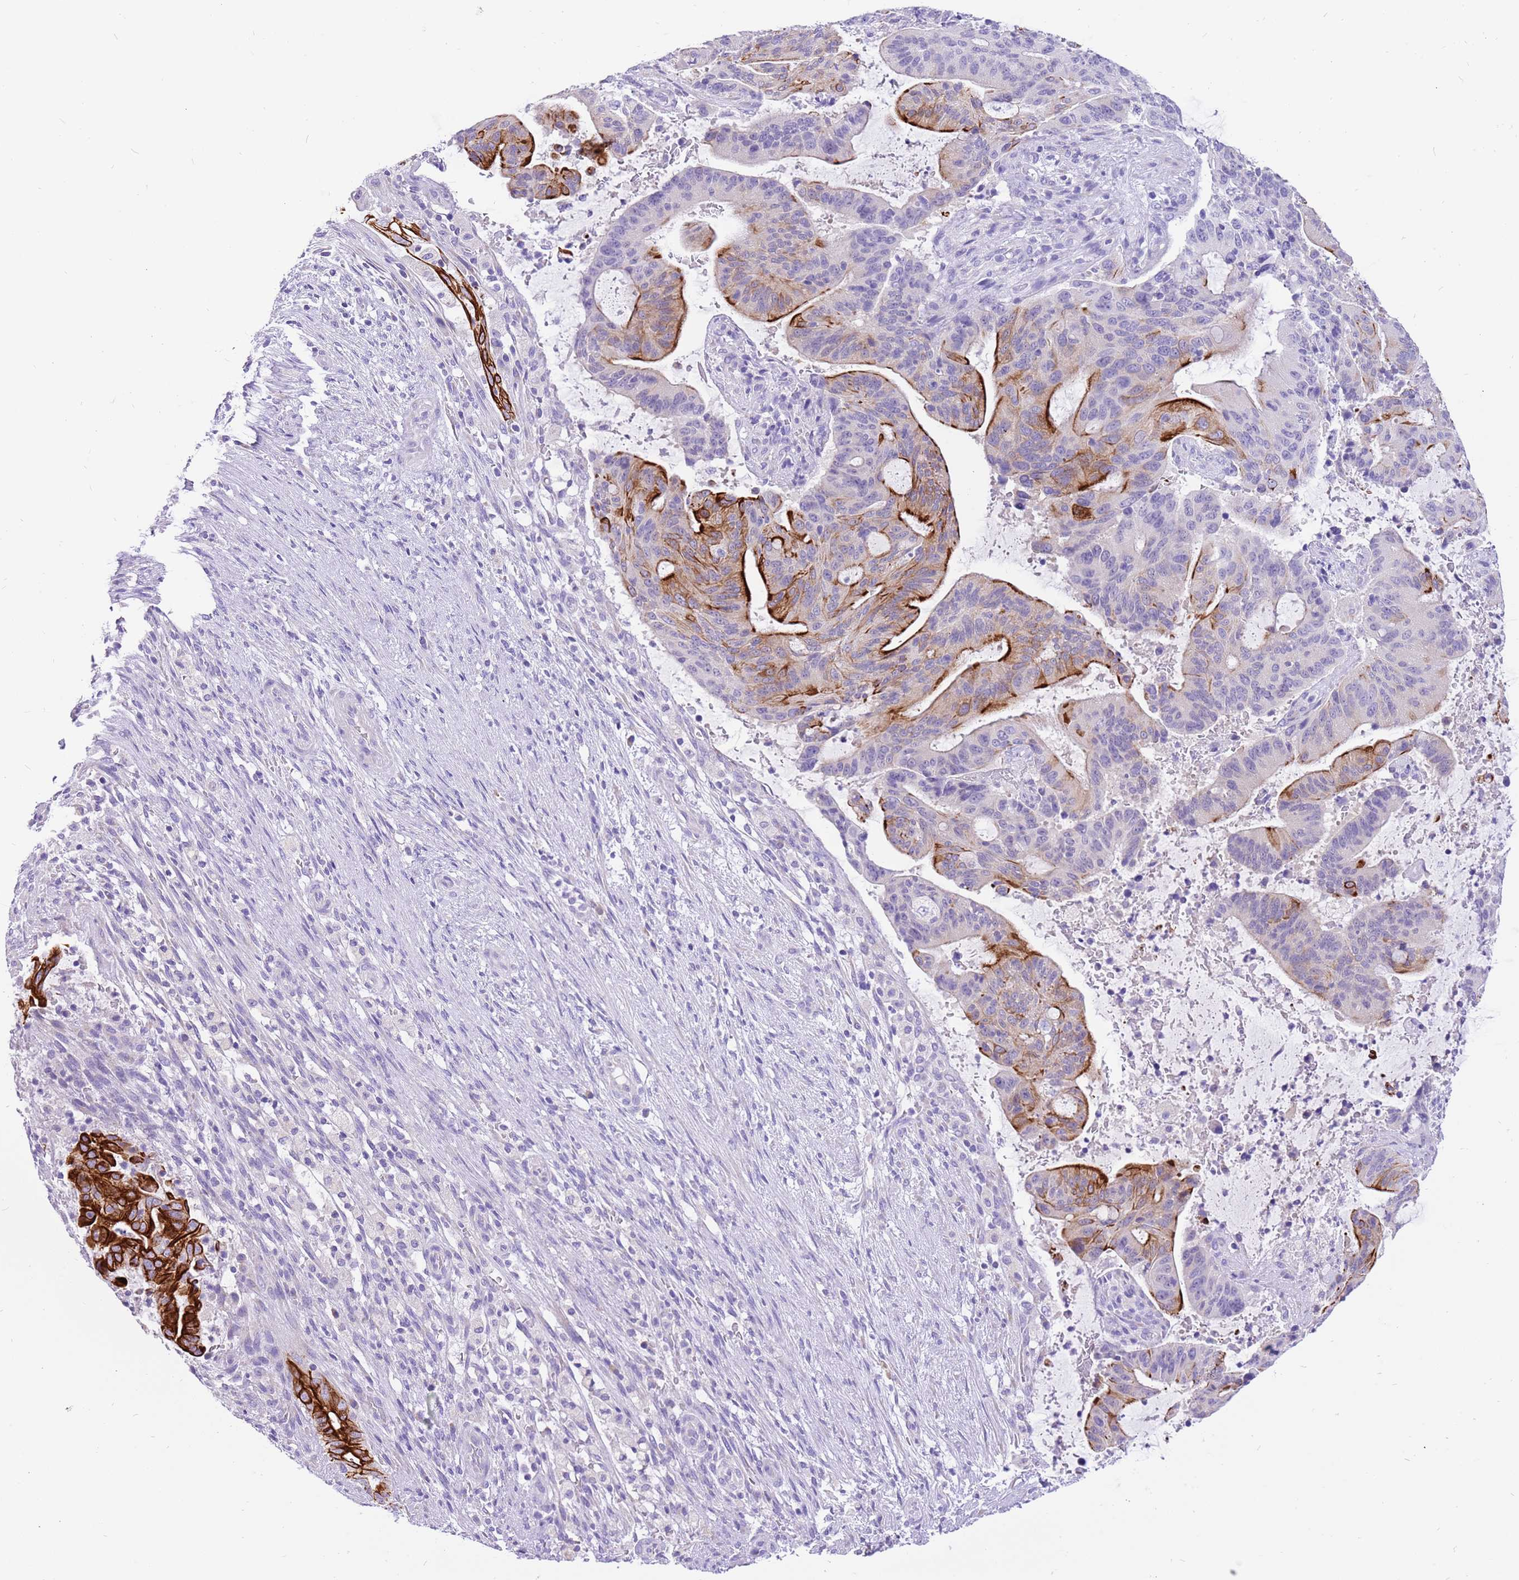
{"staining": {"intensity": "moderate", "quantity": "25%-75%", "location": "cytoplasmic/membranous"}, "tissue": "liver cancer", "cell_type": "Tumor cells", "image_type": "cancer", "snomed": [{"axis": "morphology", "description": "Normal tissue, NOS"}, {"axis": "morphology", "description": "Cholangiocarcinoma"}, {"axis": "topography", "description": "Liver"}, {"axis": "topography", "description": "Peripheral nerve tissue"}], "caption": "Cholangiocarcinoma (liver) stained with DAB (3,3'-diaminobenzidine) IHC exhibits medium levels of moderate cytoplasmic/membranous expression in about 25%-75% of tumor cells. (DAB (3,3'-diaminobenzidine) = brown stain, brightfield microscopy at high magnification).", "gene": "R3HDM4", "patient": {"sex": "female", "age": 73}}